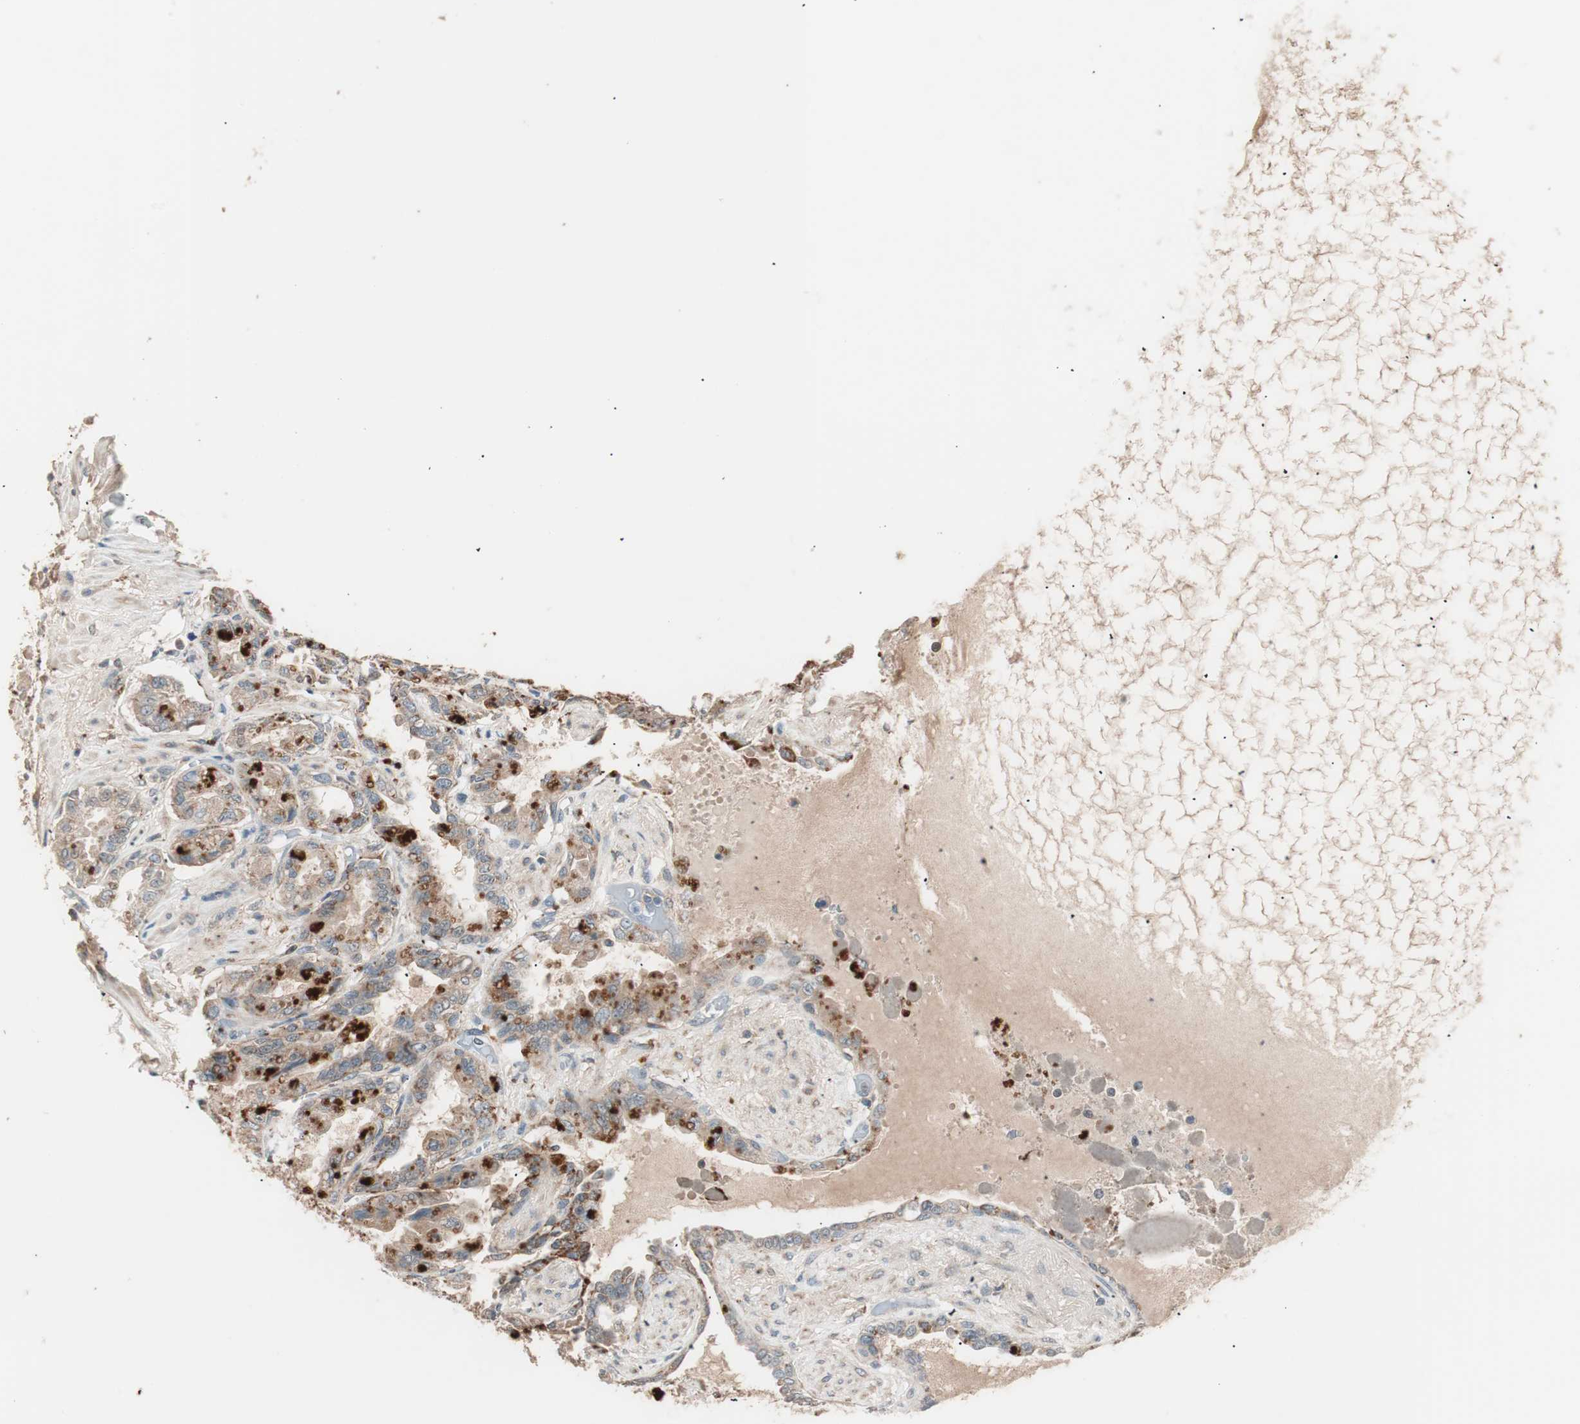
{"staining": {"intensity": "strong", "quantity": ">75%", "location": "cytoplasmic/membranous"}, "tissue": "seminal vesicle", "cell_type": "Glandular cells", "image_type": "normal", "snomed": [{"axis": "morphology", "description": "Normal tissue, NOS"}, {"axis": "topography", "description": "Seminal veicle"}], "caption": "High-power microscopy captured an immunohistochemistry photomicrograph of benign seminal vesicle, revealing strong cytoplasmic/membranous positivity in about >75% of glandular cells.", "gene": "NFRKB", "patient": {"sex": "male", "age": 61}}